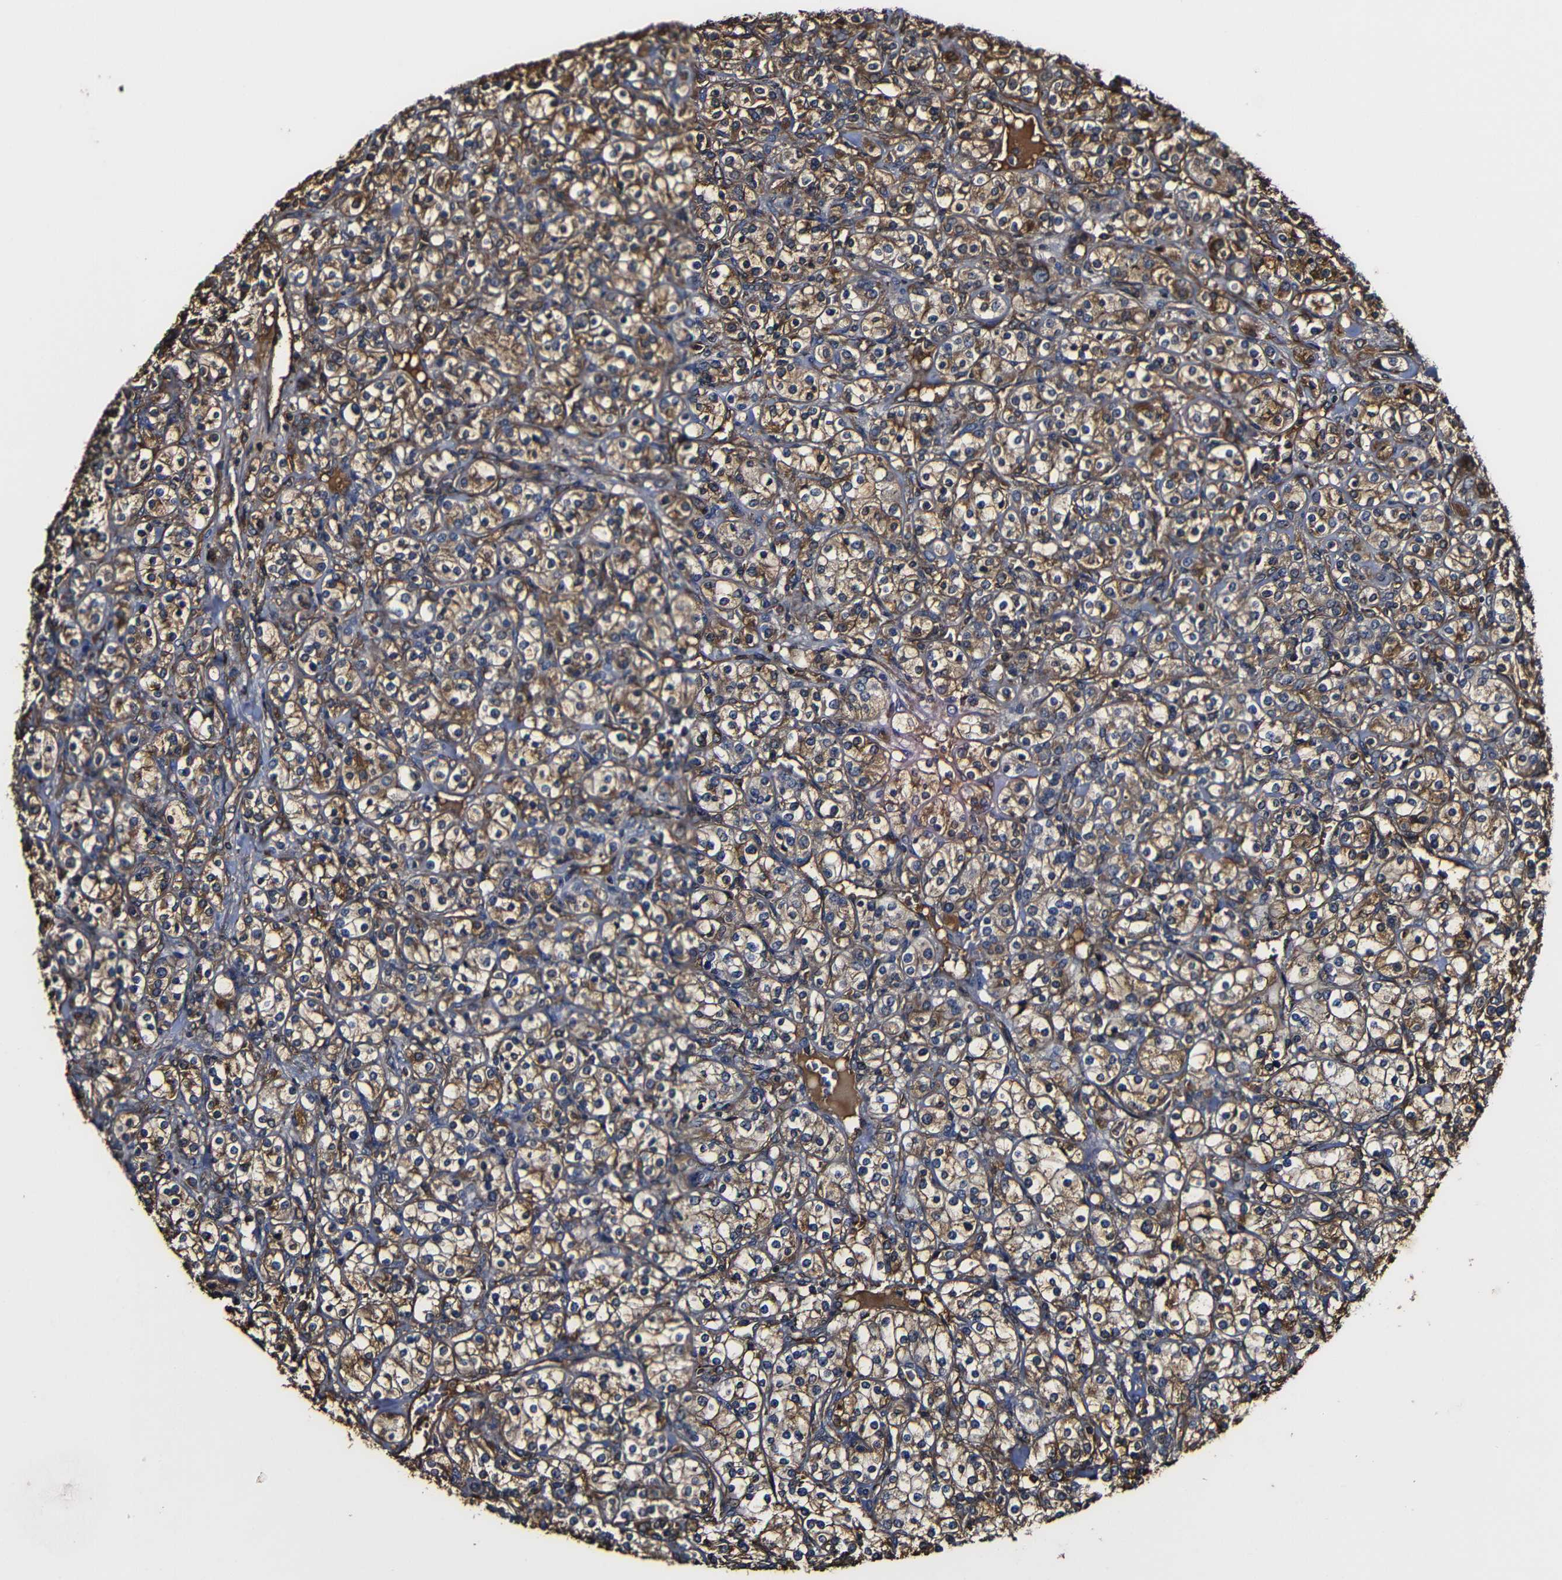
{"staining": {"intensity": "moderate", "quantity": ">75%", "location": "cytoplasmic/membranous"}, "tissue": "renal cancer", "cell_type": "Tumor cells", "image_type": "cancer", "snomed": [{"axis": "morphology", "description": "Adenocarcinoma, NOS"}, {"axis": "topography", "description": "Kidney"}], "caption": "A brown stain labels moderate cytoplasmic/membranous expression of a protein in renal cancer tumor cells.", "gene": "MSN", "patient": {"sex": "male", "age": 77}}